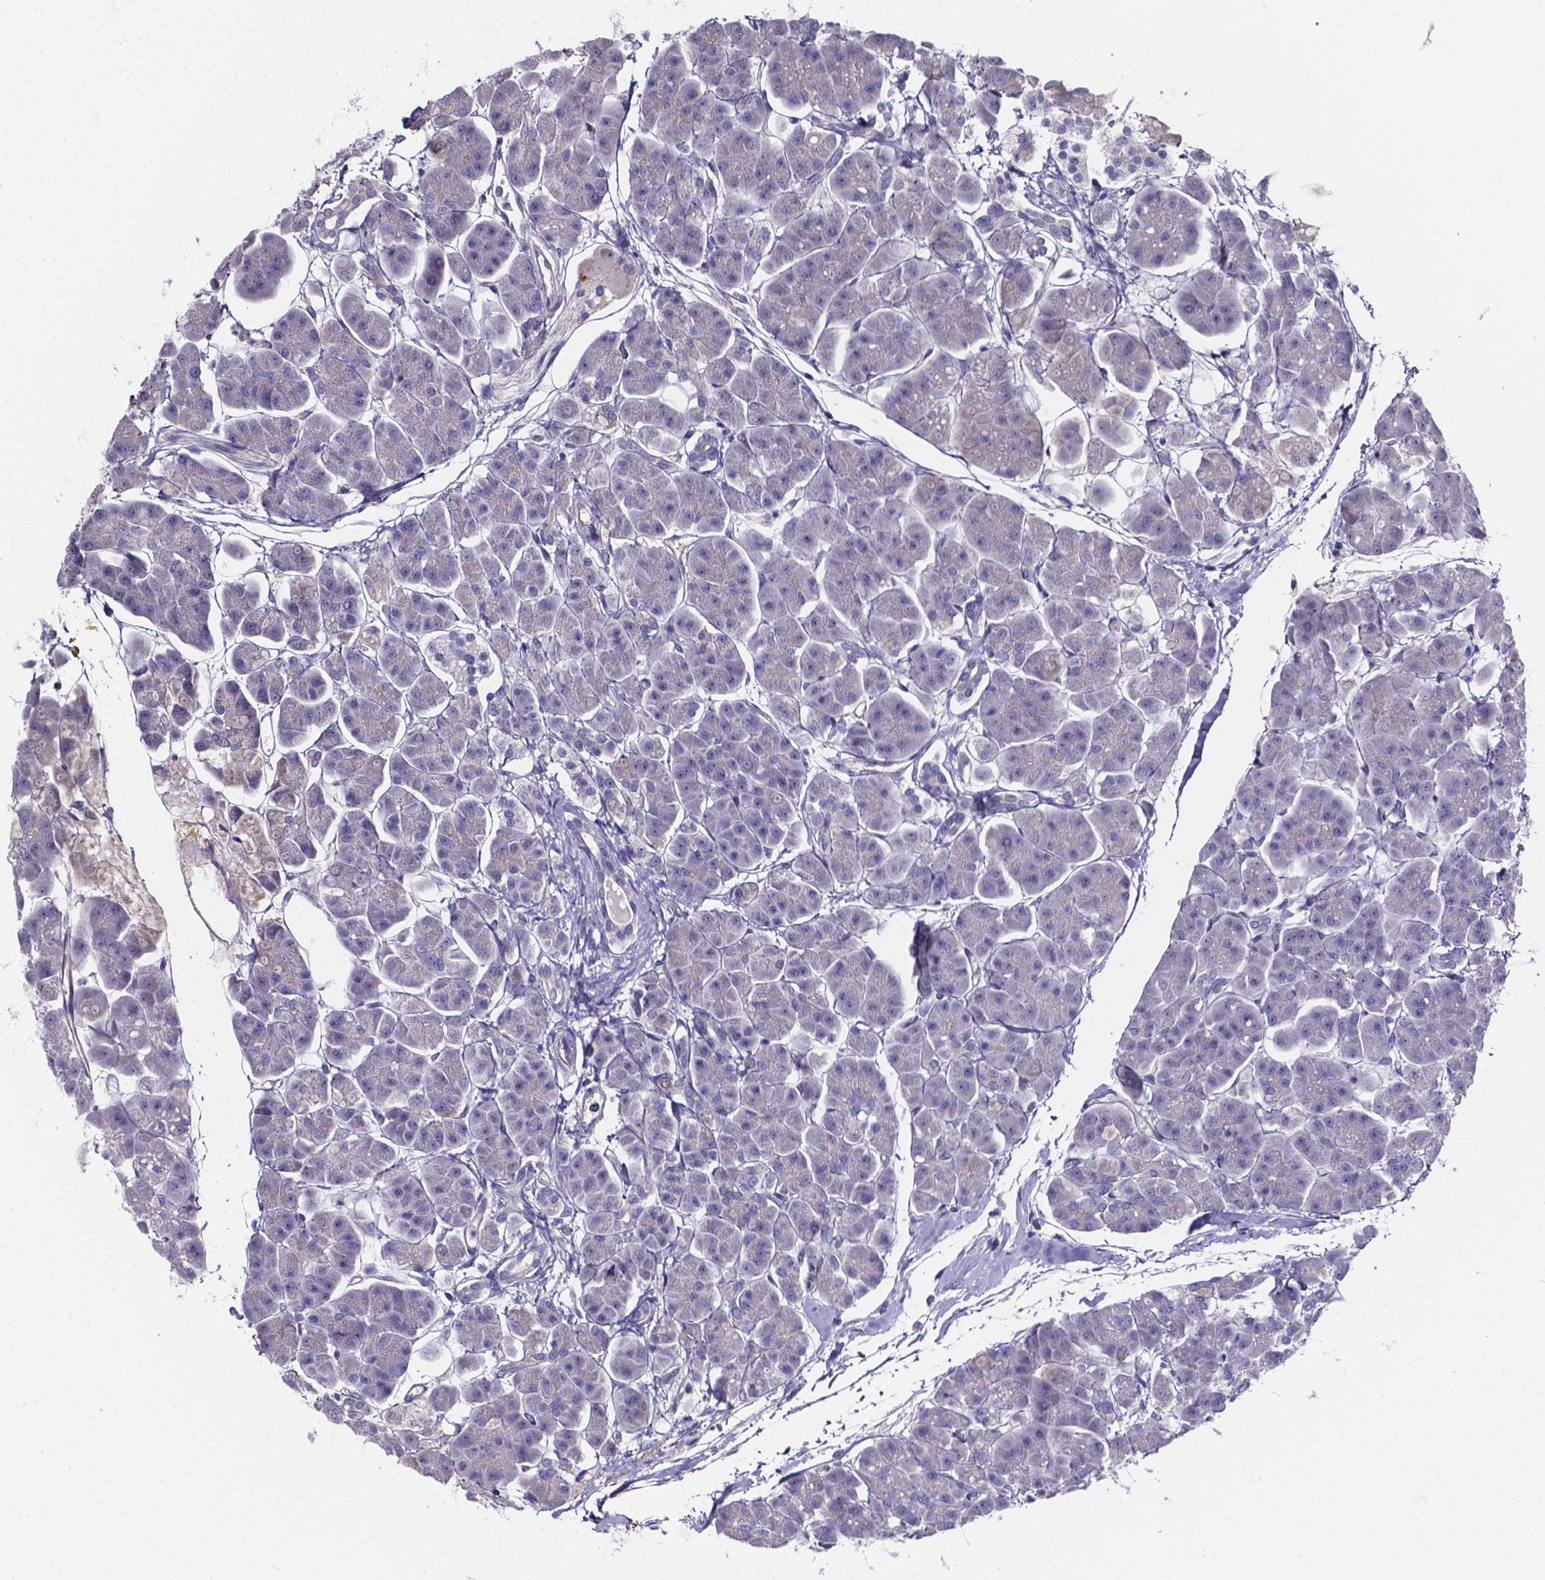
{"staining": {"intensity": "negative", "quantity": "none", "location": "none"}, "tissue": "pancreas", "cell_type": "Exocrine glandular cells", "image_type": "normal", "snomed": [{"axis": "morphology", "description": "Normal tissue, NOS"}, {"axis": "topography", "description": "Adipose tissue"}, {"axis": "topography", "description": "Pancreas"}, {"axis": "topography", "description": "Peripheral nerve tissue"}], "caption": "Immunohistochemistry micrograph of benign pancreas: pancreas stained with DAB shows no significant protein expression in exocrine glandular cells.", "gene": "CACNG8", "patient": {"sex": "female", "age": 58}}